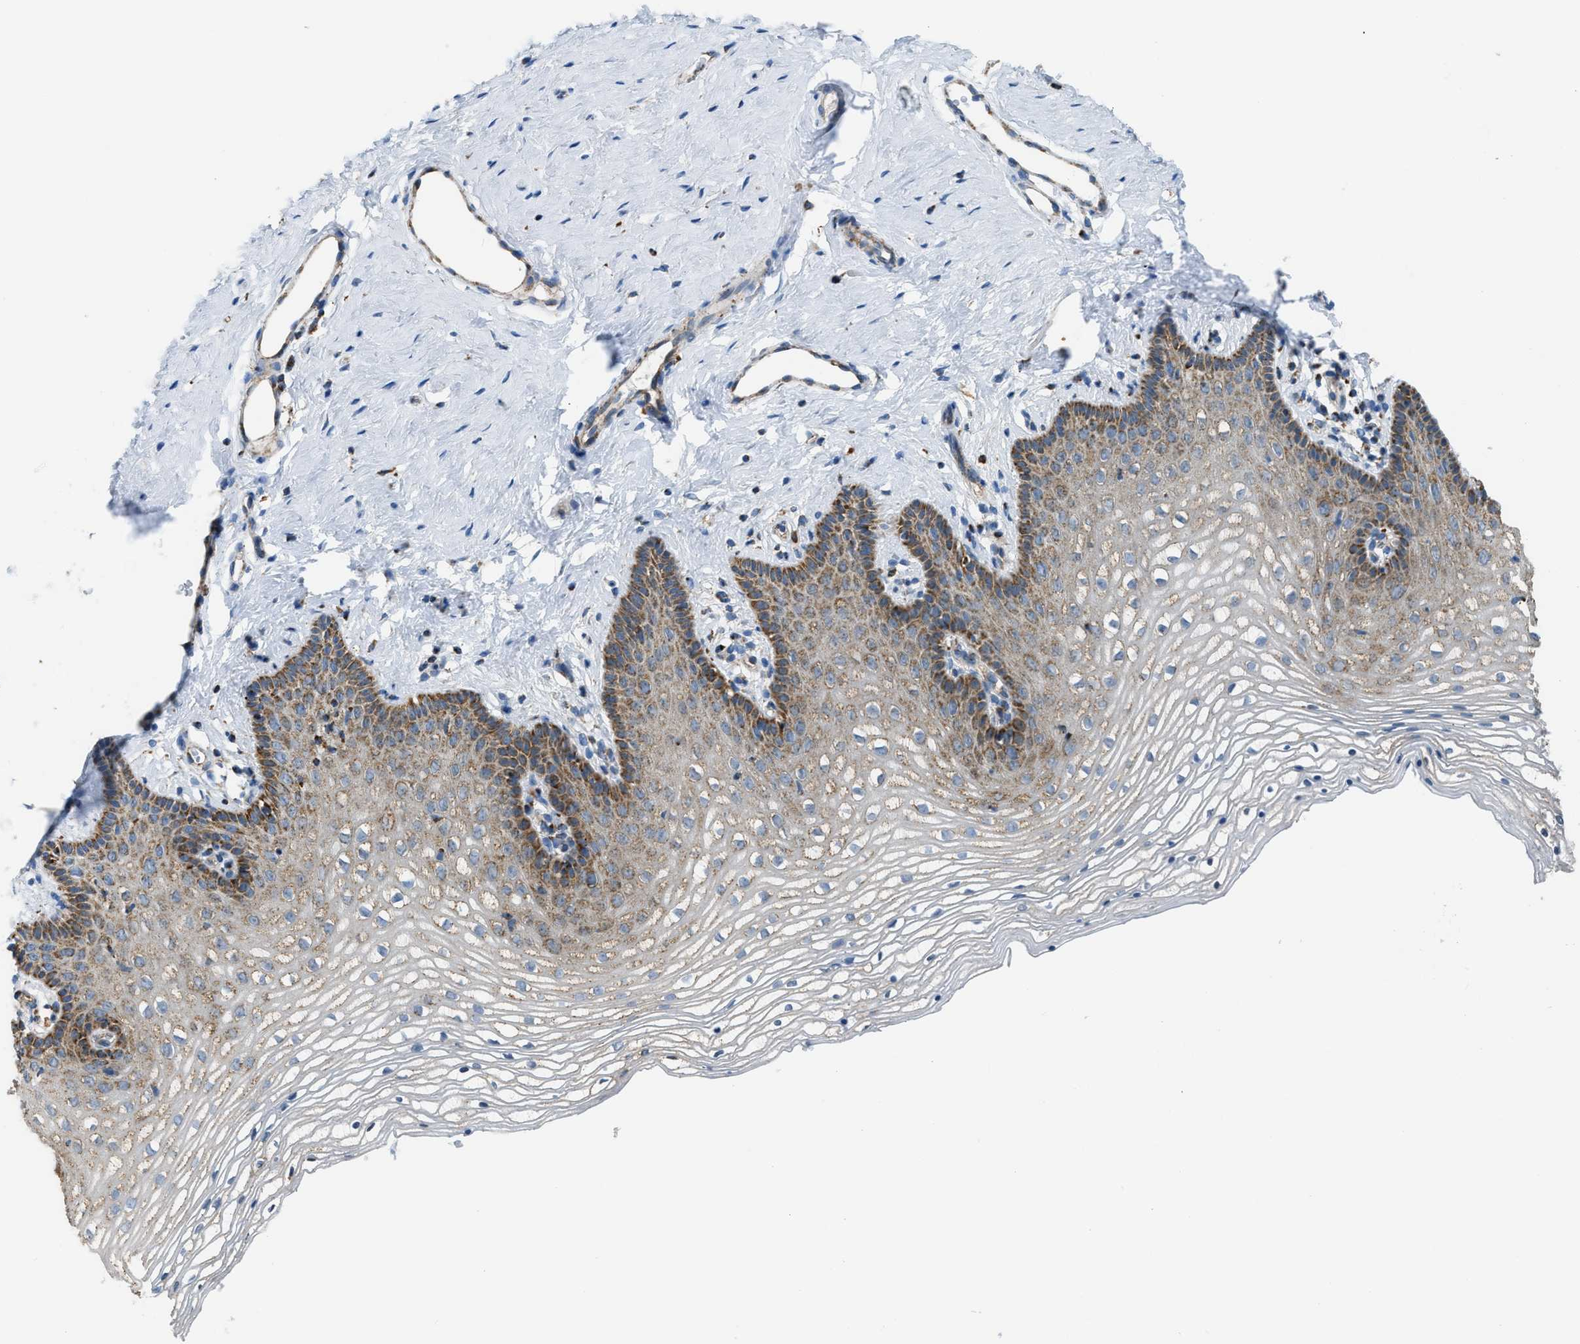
{"staining": {"intensity": "moderate", "quantity": "25%-75%", "location": "cytoplasmic/membranous"}, "tissue": "vagina", "cell_type": "Squamous epithelial cells", "image_type": "normal", "snomed": [{"axis": "morphology", "description": "Normal tissue, NOS"}, {"axis": "topography", "description": "Vagina"}], "caption": "This micrograph reveals benign vagina stained with immunohistochemistry (IHC) to label a protein in brown. The cytoplasmic/membranous of squamous epithelial cells show moderate positivity for the protein. Nuclei are counter-stained blue.", "gene": "ETFB", "patient": {"sex": "female", "age": 32}}